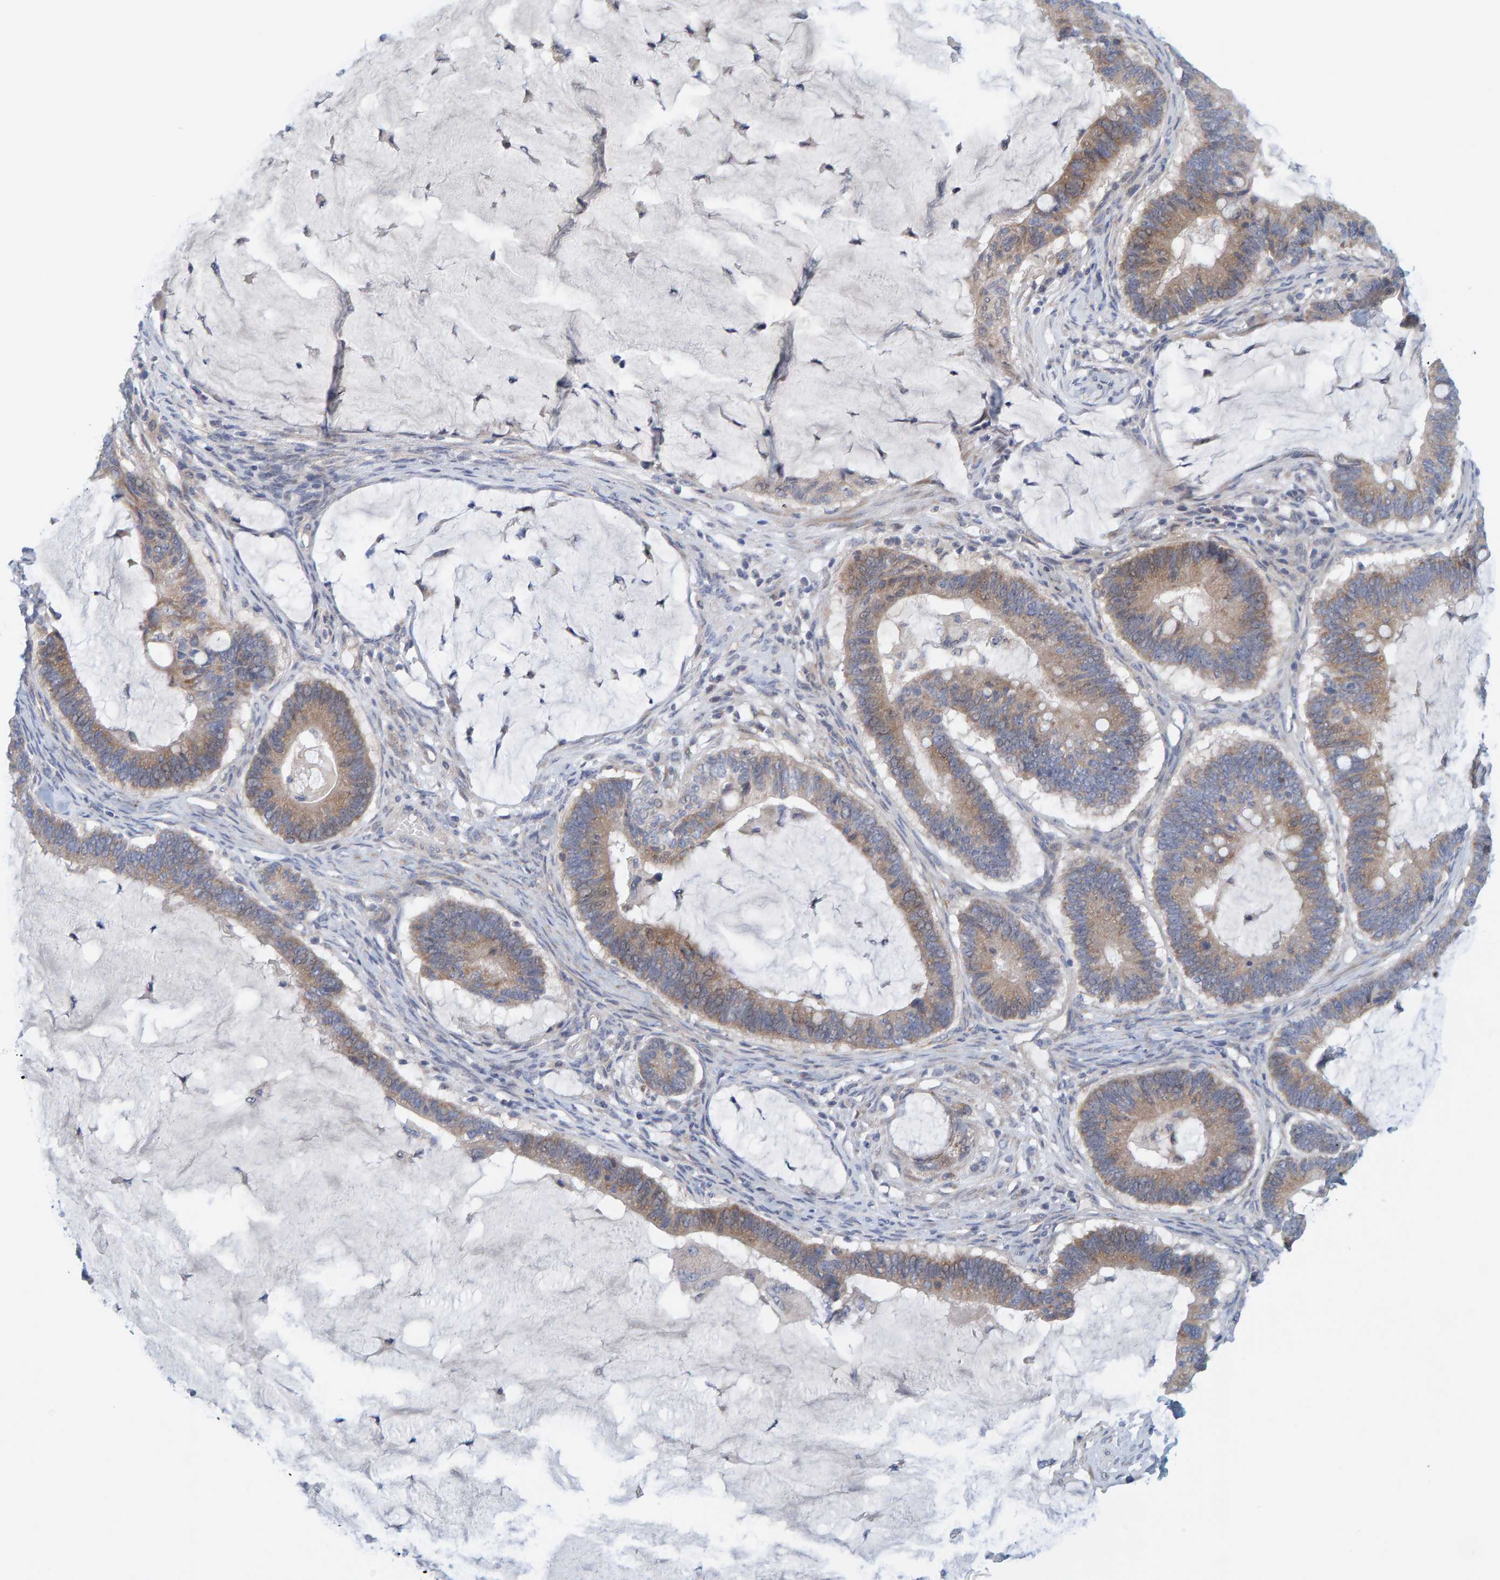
{"staining": {"intensity": "moderate", "quantity": "25%-75%", "location": "cytoplasmic/membranous"}, "tissue": "ovarian cancer", "cell_type": "Tumor cells", "image_type": "cancer", "snomed": [{"axis": "morphology", "description": "Cystadenocarcinoma, mucinous, NOS"}, {"axis": "topography", "description": "Ovary"}], "caption": "Ovarian cancer stained with a brown dye shows moderate cytoplasmic/membranous positive expression in approximately 25%-75% of tumor cells.", "gene": "ZC3H3", "patient": {"sex": "female", "age": 61}}